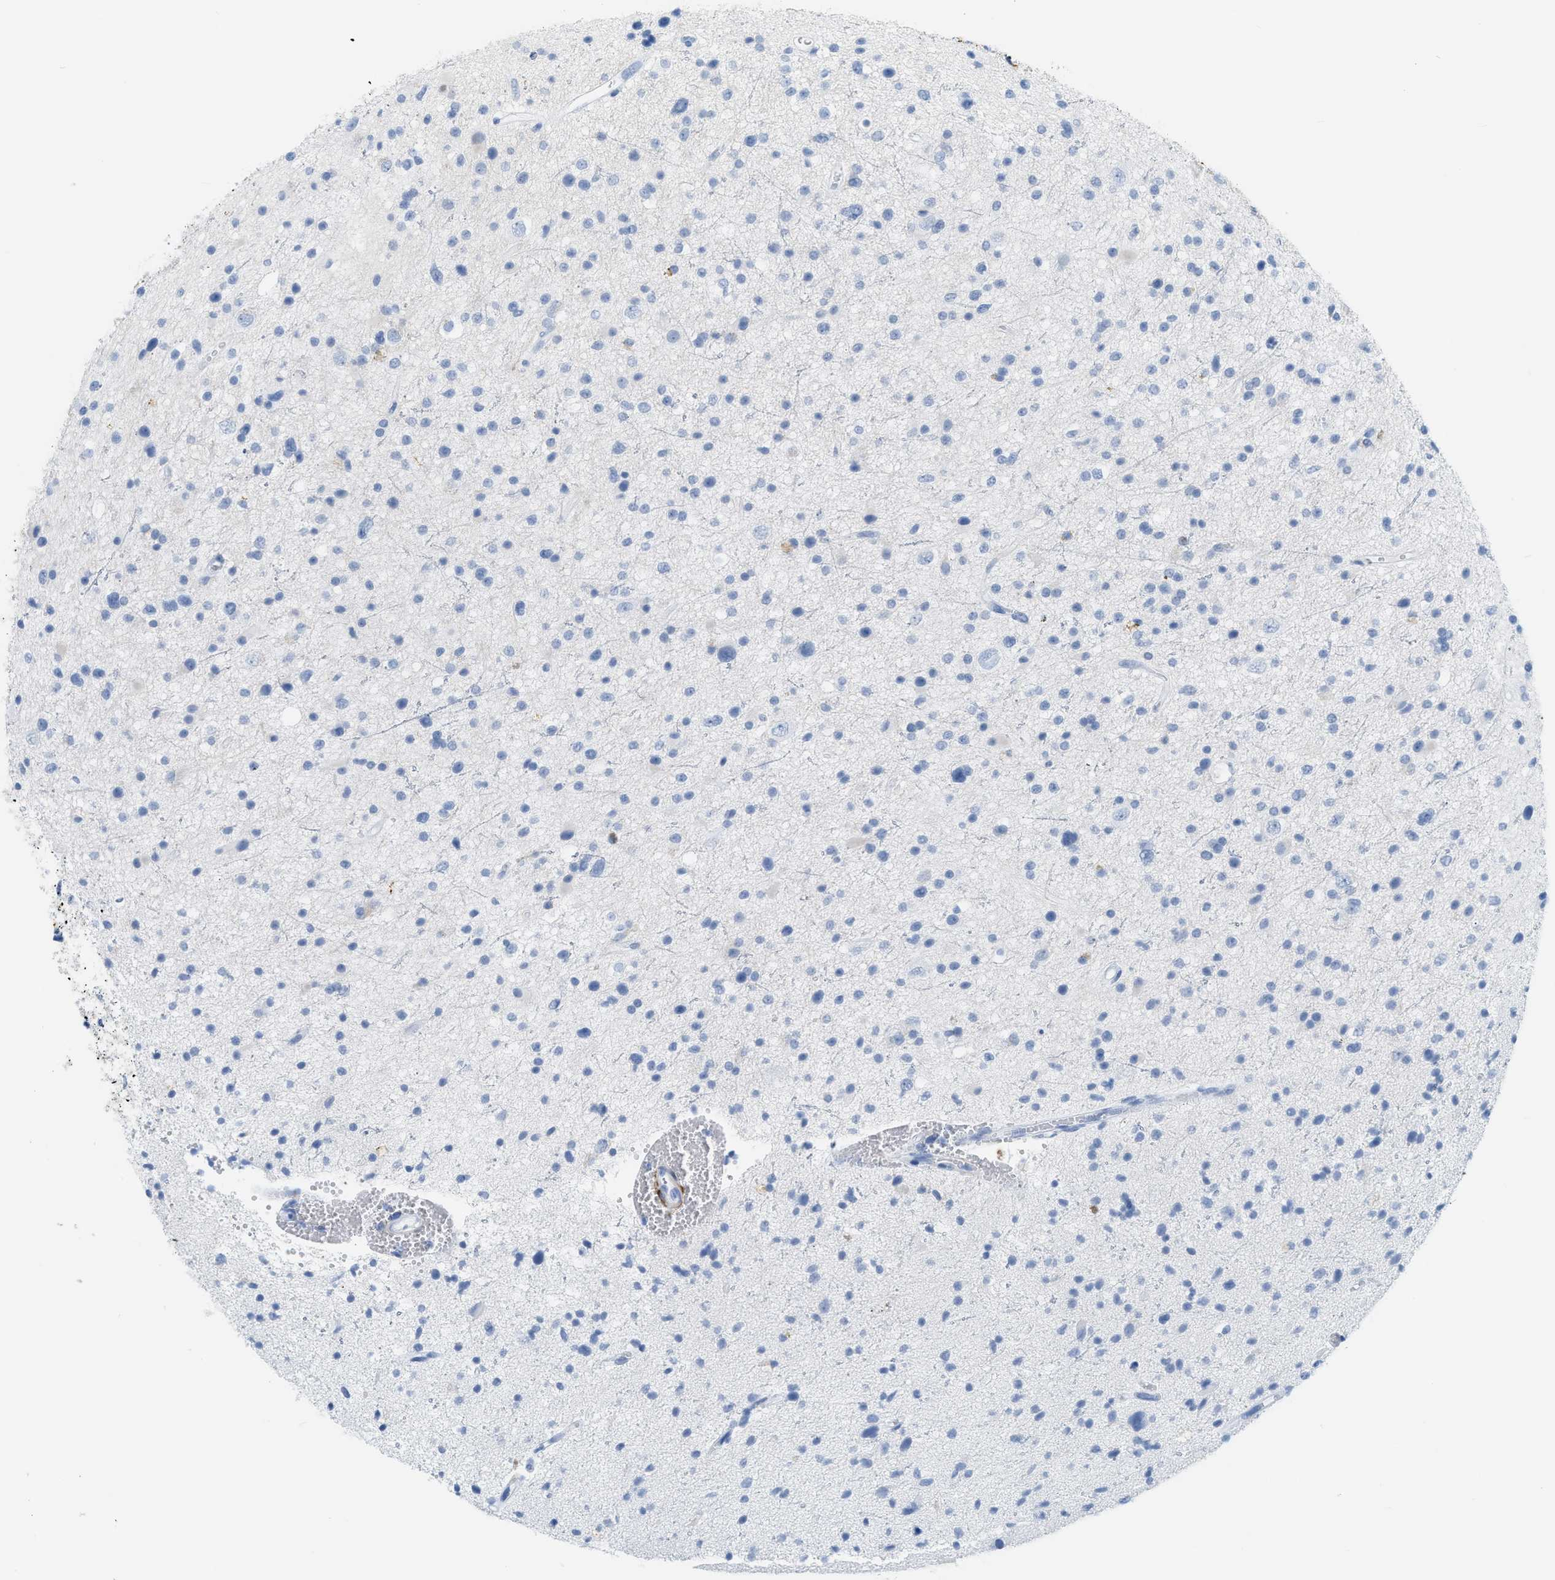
{"staining": {"intensity": "negative", "quantity": "none", "location": "none"}, "tissue": "glioma", "cell_type": "Tumor cells", "image_type": "cancer", "snomed": [{"axis": "morphology", "description": "Glioma, malignant, High grade"}, {"axis": "topography", "description": "Brain"}], "caption": "Immunohistochemistry micrograph of human malignant glioma (high-grade) stained for a protein (brown), which shows no staining in tumor cells. (DAB (3,3'-diaminobenzidine) immunohistochemistry visualized using brightfield microscopy, high magnification).", "gene": "DES", "patient": {"sex": "male", "age": 33}}